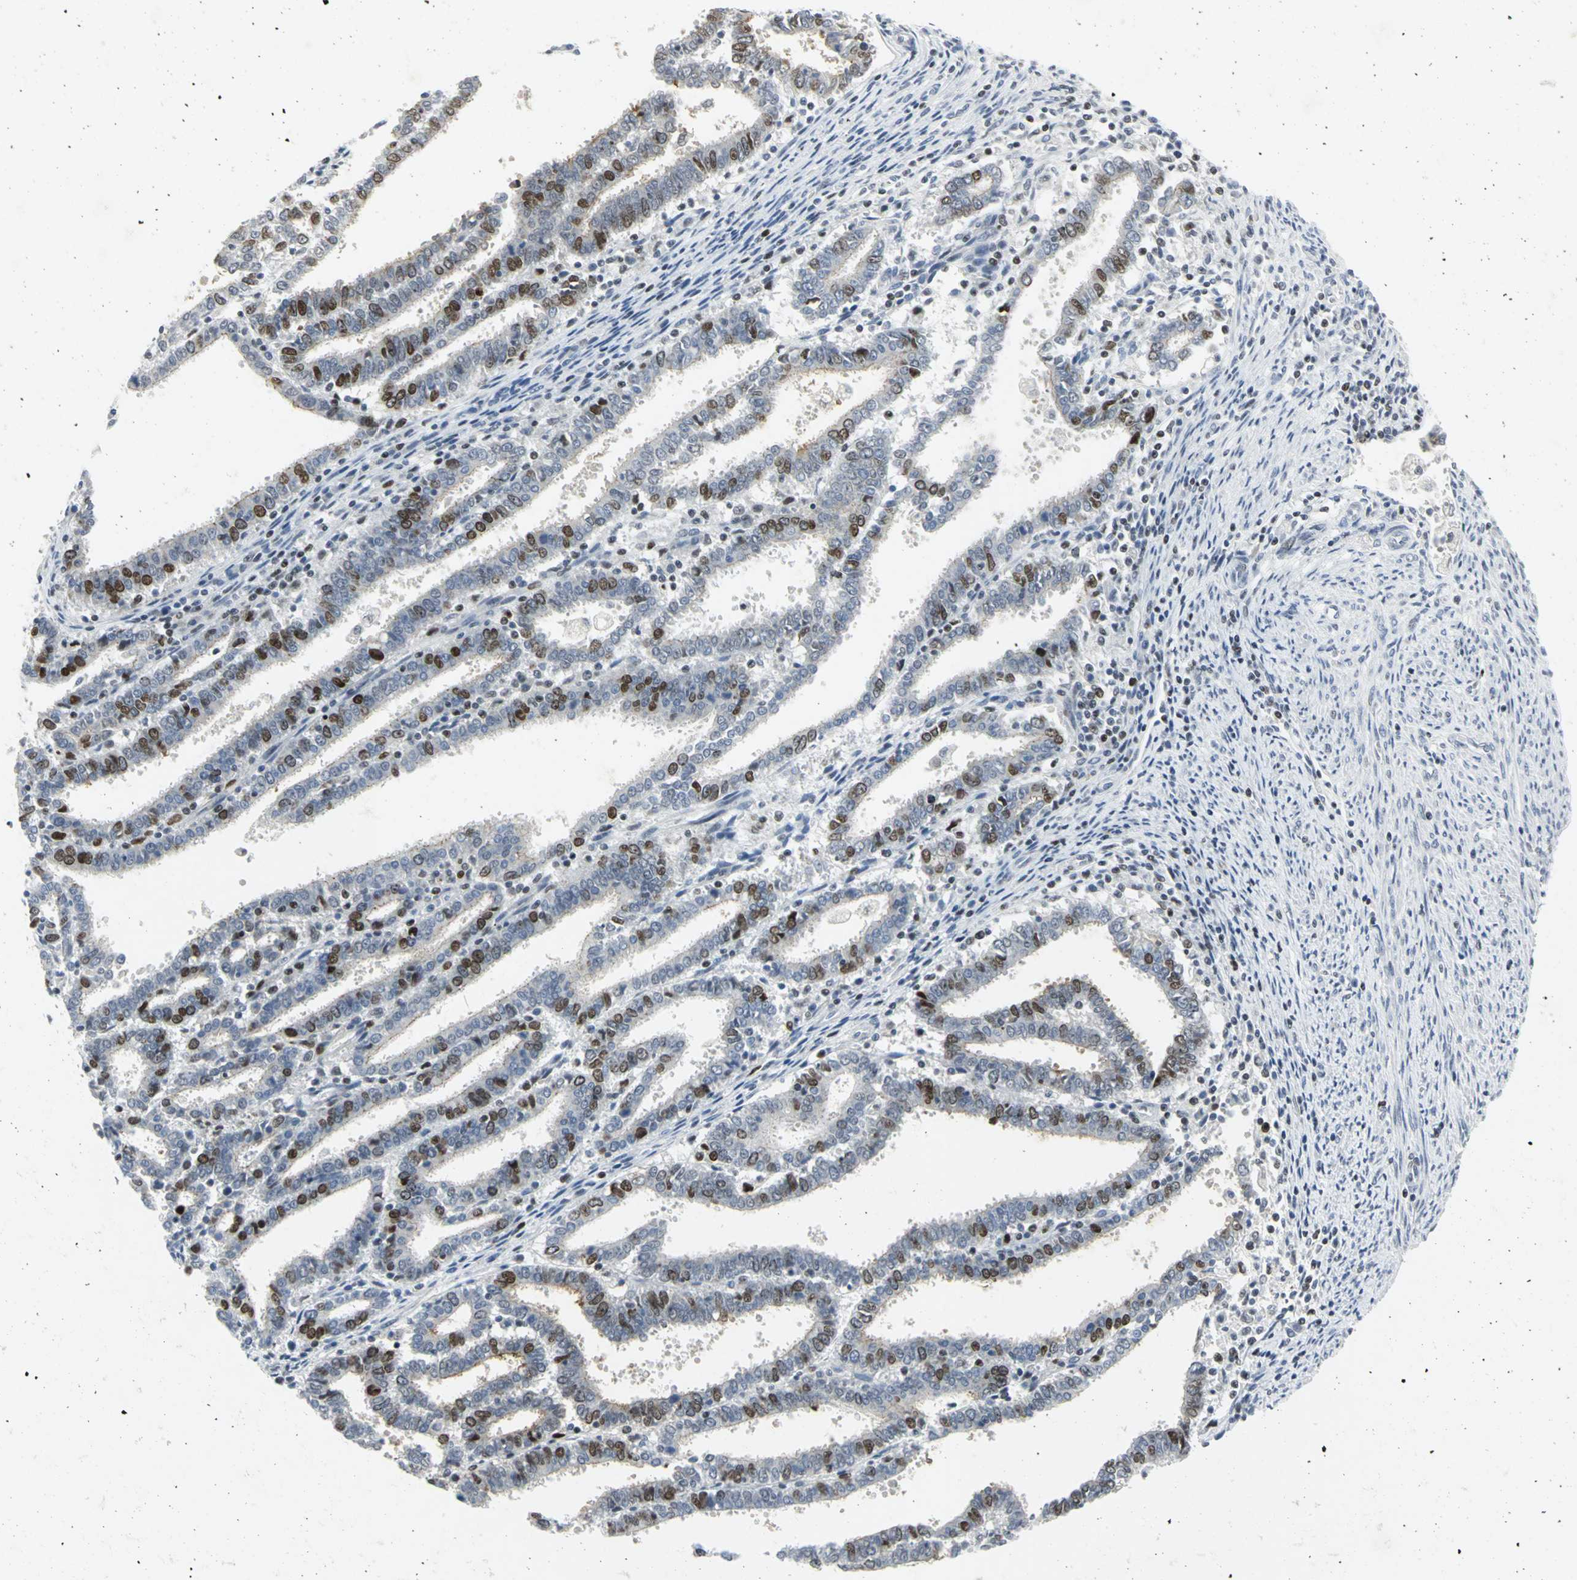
{"staining": {"intensity": "moderate", "quantity": "25%-75%", "location": "nuclear"}, "tissue": "endometrial cancer", "cell_type": "Tumor cells", "image_type": "cancer", "snomed": [{"axis": "morphology", "description": "Adenocarcinoma, NOS"}, {"axis": "topography", "description": "Uterus"}], "caption": "Brown immunohistochemical staining in endometrial cancer exhibits moderate nuclear staining in approximately 25%-75% of tumor cells. The protein of interest is shown in brown color, while the nuclei are stained blue.", "gene": "RPA1", "patient": {"sex": "female", "age": 83}}